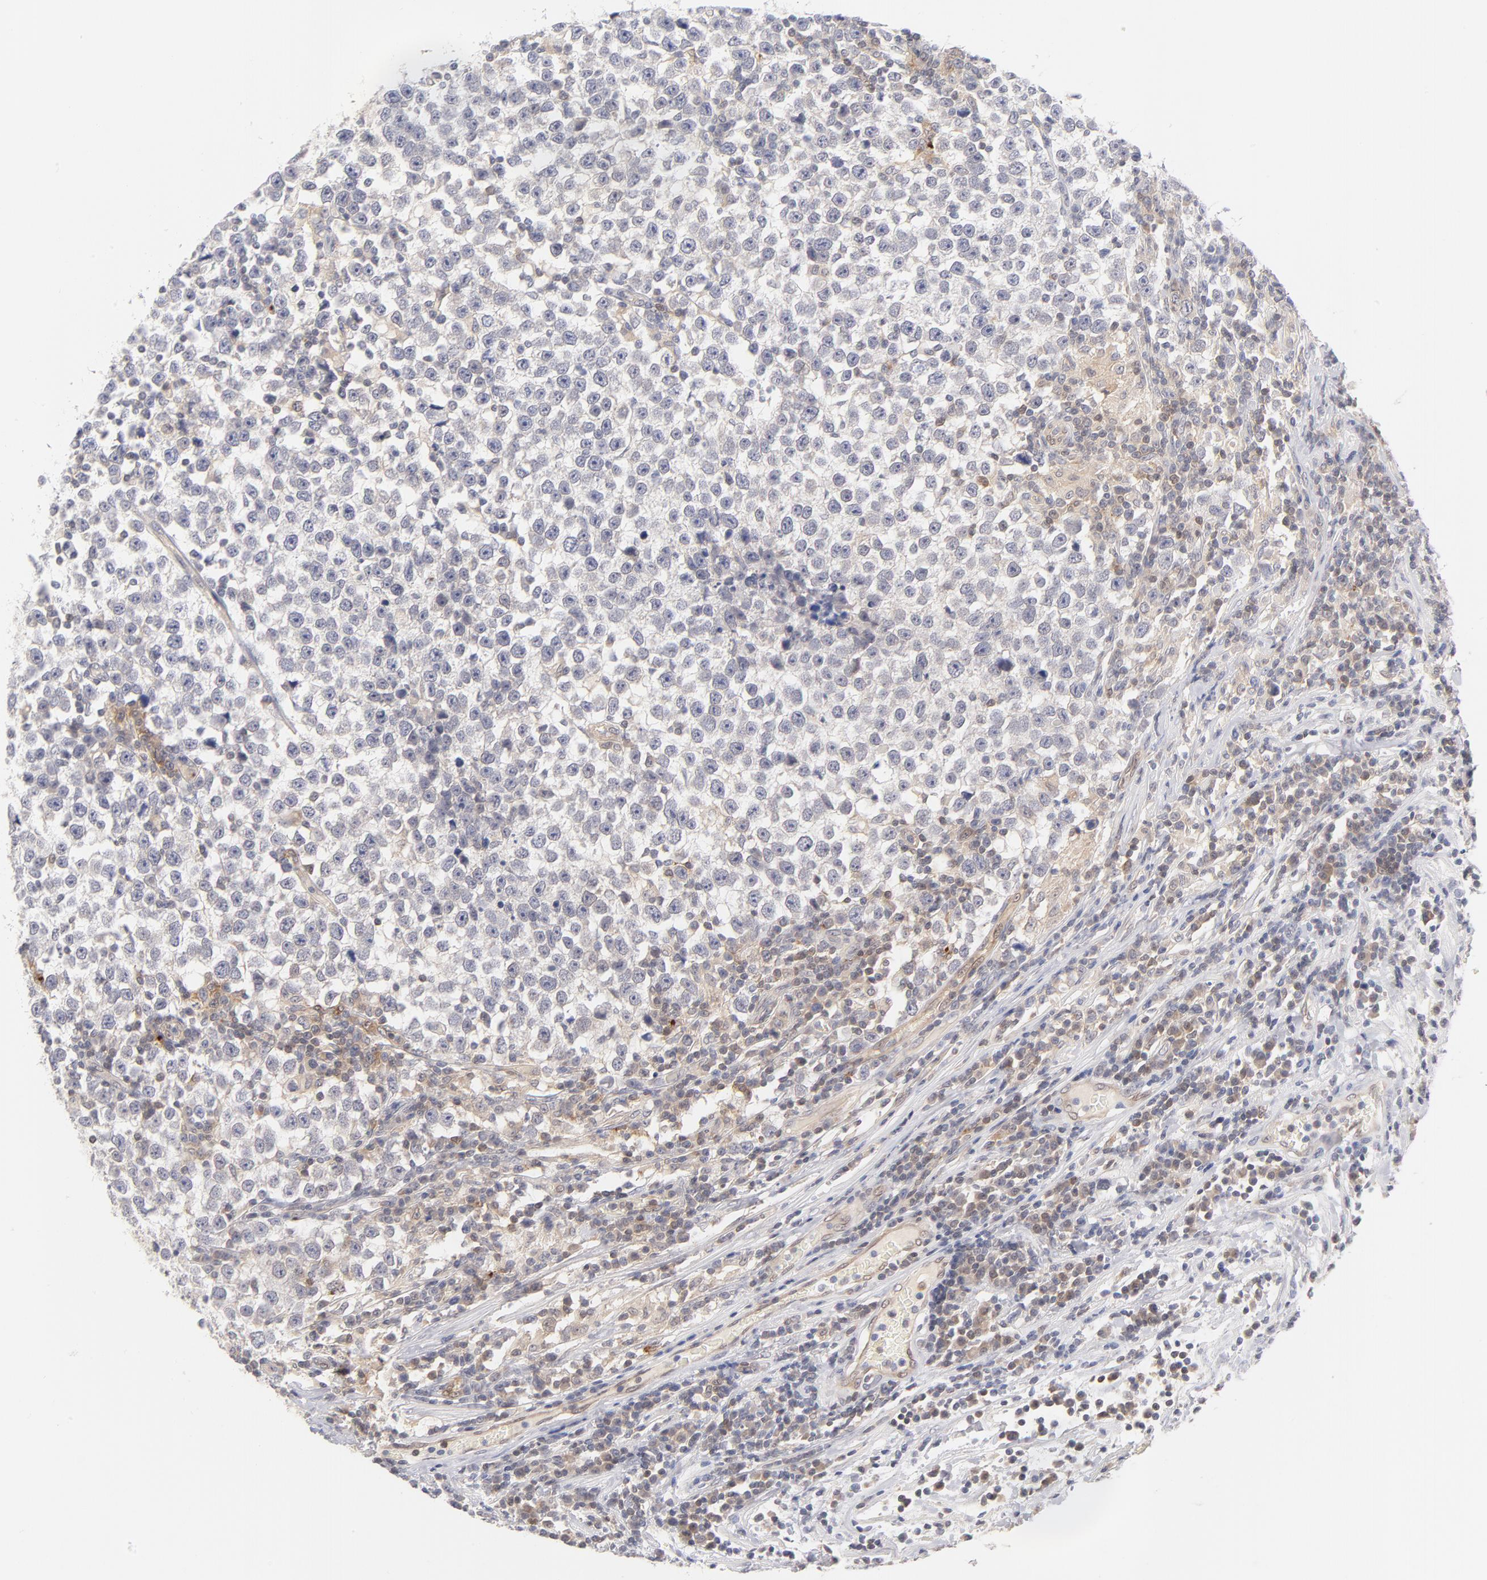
{"staining": {"intensity": "weak", "quantity": "25%-75%", "location": "cytoplasmic/membranous"}, "tissue": "testis cancer", "cell_type": "Tumor cells", "image_type": "cancer", "snomed": [{"axis": "morphology", "description": "Seminoma, NOS"}, {"axis": "topography", "description": "Testis"}], "caption": "An image of seminoma (testis) stained for a protein shows weak cytoplasmic/membranous brown staining in tumor cells. The protein is shown in brown color, while the nuclei are stained blue.", "gene": "CASP6", "patient": {"sex": "male", "age": 43}}